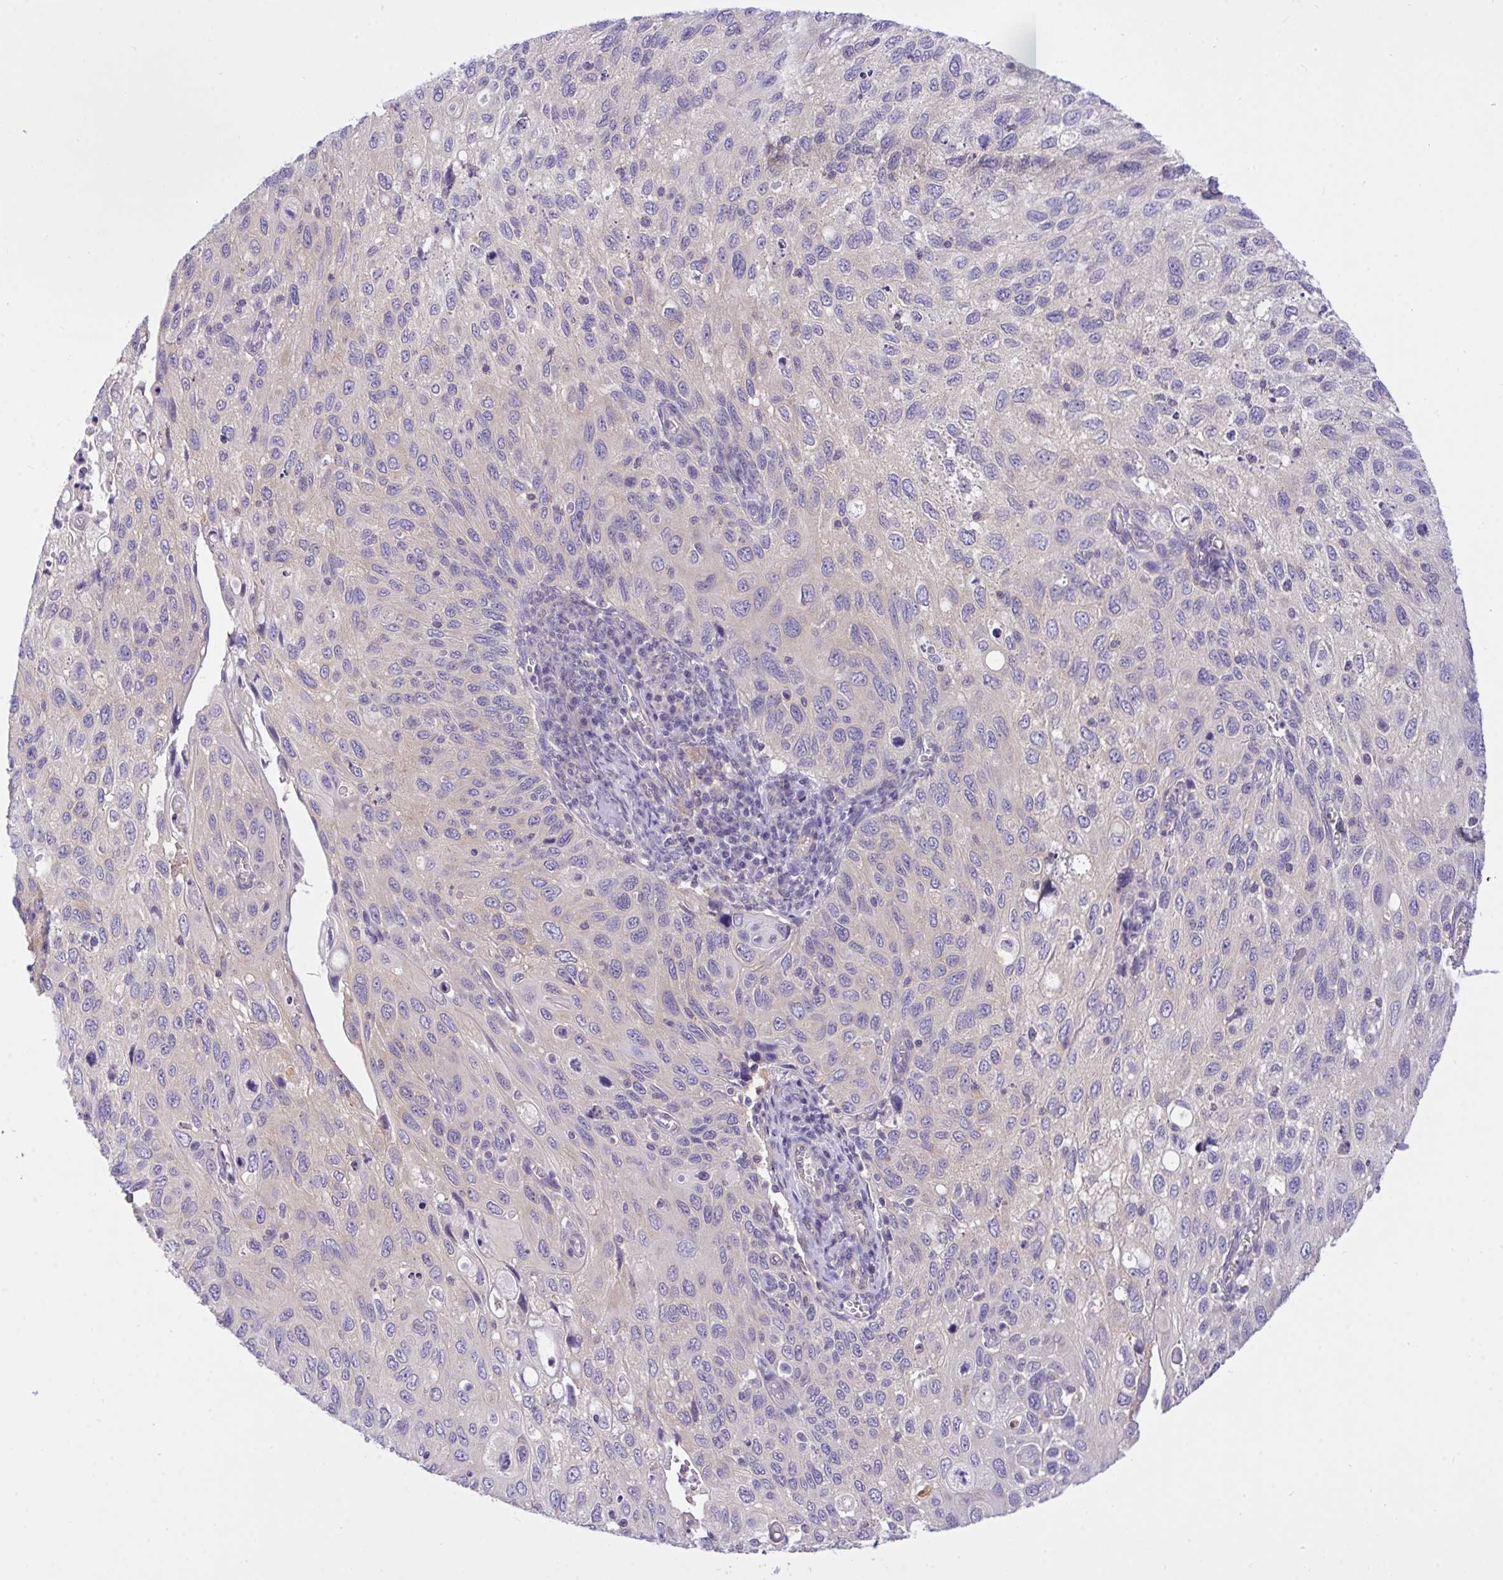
{"staining": {"intensity": "negative", "quantity": "none", "location": "none"}, "tissue": "cervical cancer", "cell_type": "Tumor cells", "image_type": "cancer", "snomed": [{"axis": "morphology", "description": "Squamous cell carcinoma, NOS"}, {"axis": "topography", "description": "Cervix"}], "caption": "Cervical cancer (squamous cell carcinoma) was stained to show a protein in brown. There is no significant positivity in tumor cells. Brightfield microscopy of IHC stained with DAB (brown) and hematoxylin (blue), captured at high magnification.", "gene": "TLN2", "patient": {"sex": "female", "age": 70}}